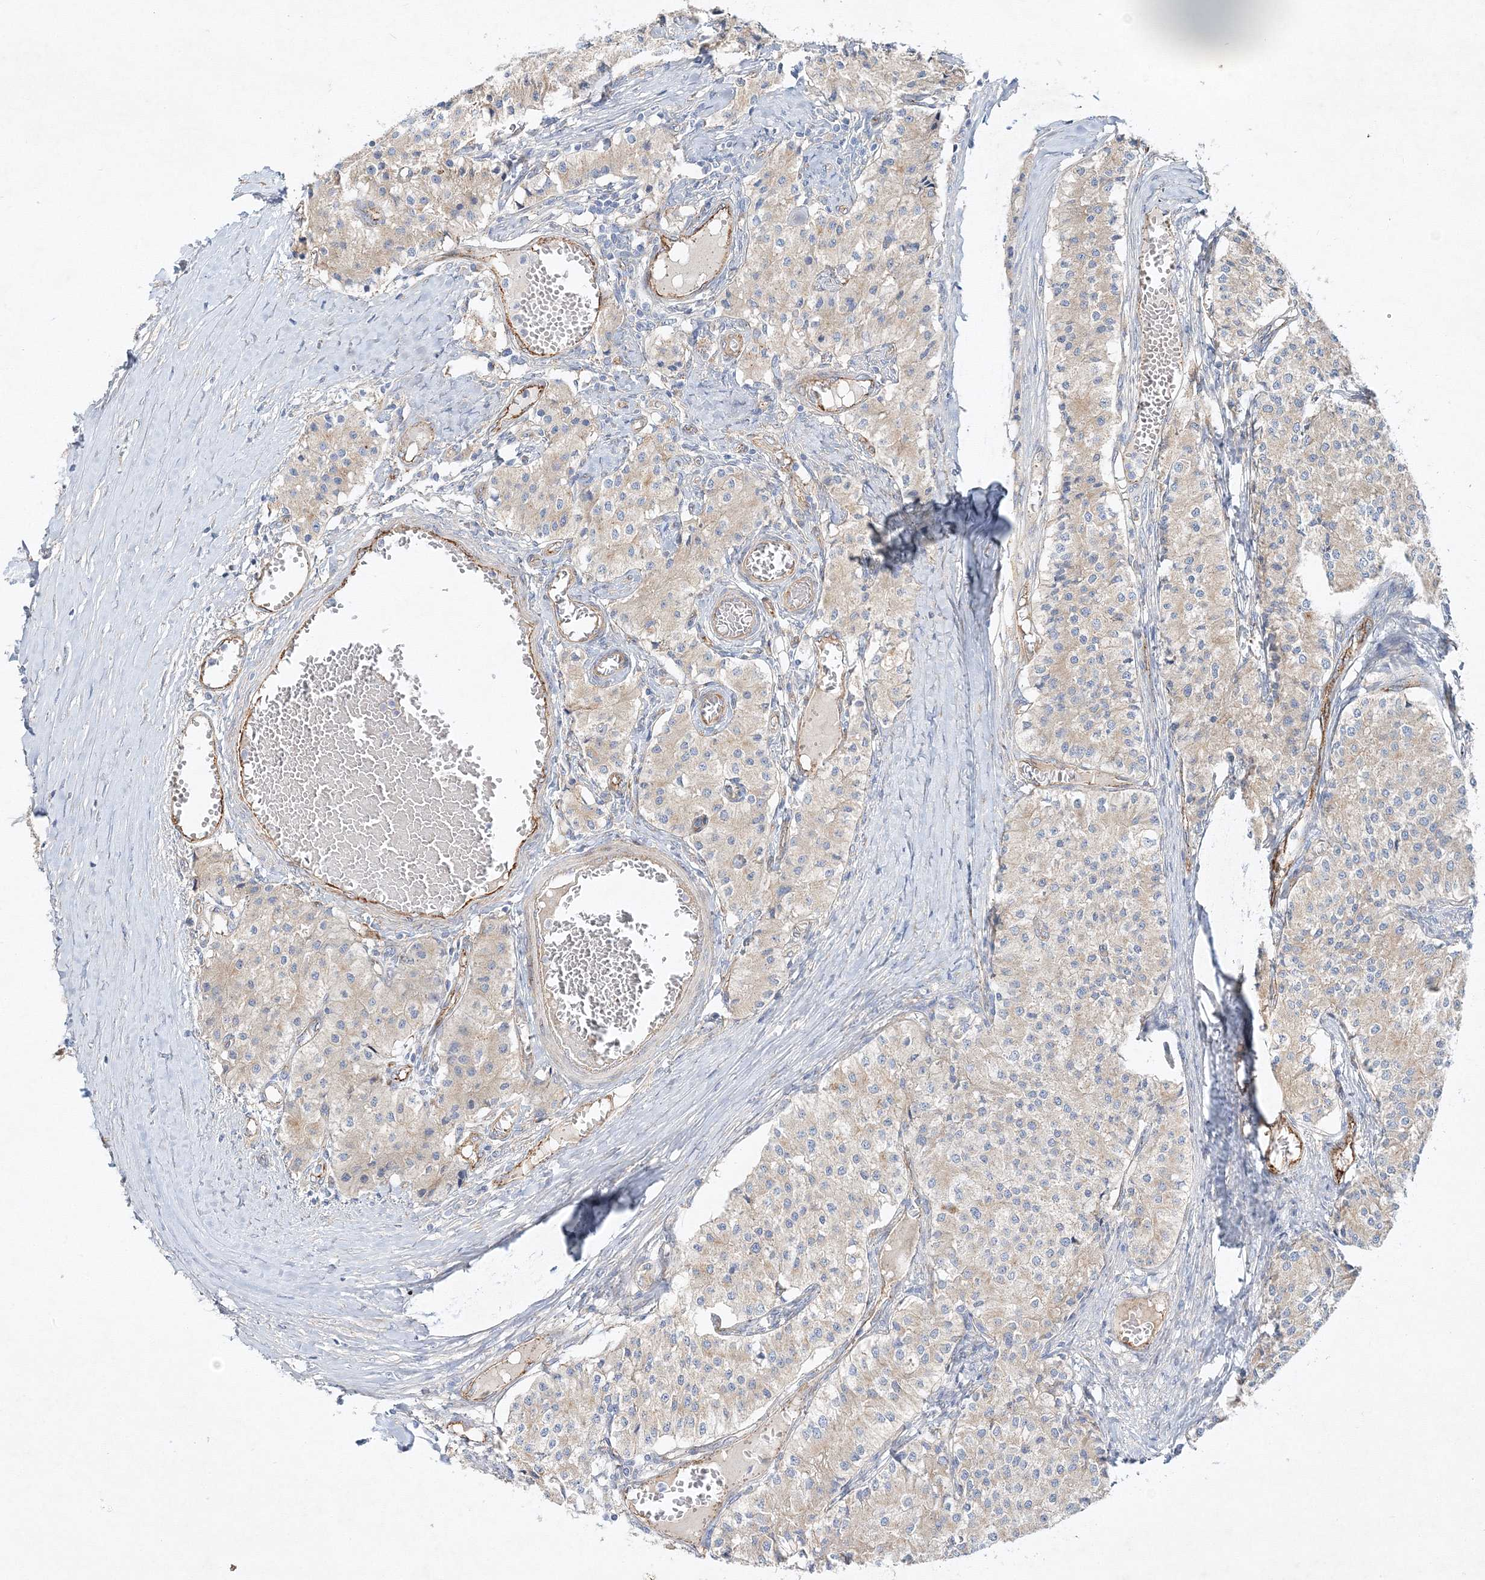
{"staining": {"intensity": "weak", "quantity": "25%-75%", "location": "cytoplasmic/membranous"}, "tissue": "carcinoid", "cell_type": "Tumor cells", "image_type": "cancer", "snomed": [{"axis": "morphology", "description": "Carcinoid, malignant, NOS"}, {"axis": "topography", "description": "Colon"}], "caption": "IHC (DAB) staining of malignant carcinoid exhibits weak cytoplasmic/membranous protein staining in about 25%-75% of tumor cells. (DAB (3,3'-diaminobenzidine) IHC with brightfield microscopy, high magnification).", "gene": "ZFYVE16", "patient": {"sex": "female", "age": 52}}